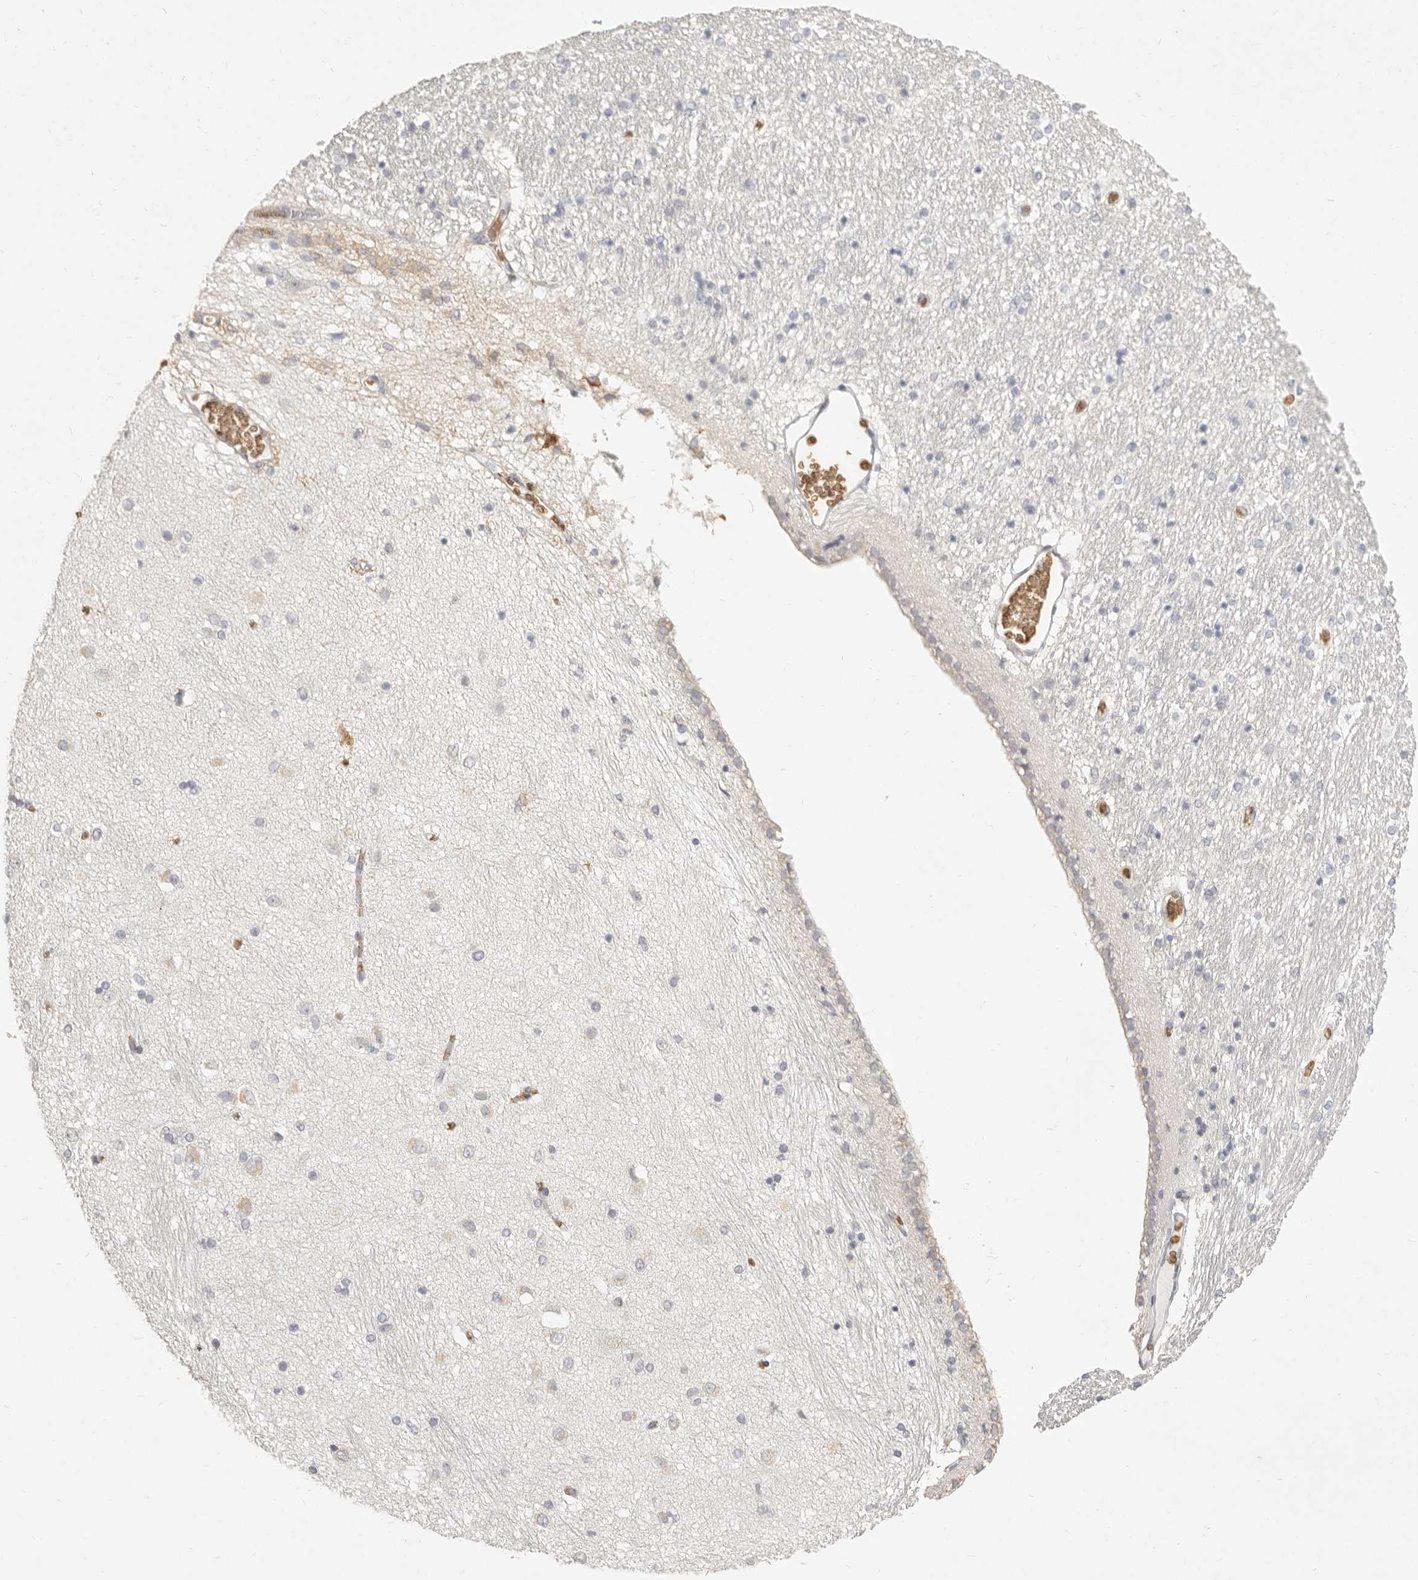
{"staining": {"intensity": "negative", "quantity": "none", "location": "none"}, "tissue": "hippocampus", "cell_type": "Glial cells", "image_type": "normal", "snomed": [{"axis": "morphology", "description": "Normal tissue, NOS"}, {"axis": "topography", "description": "Hippocampus"}], "caption": "Glial cells show no significant protein staining in benign hippocampus. (Immunohistochemistry (ihc), brightfield microscopy, high magnification).", "gene": "NIBAN1", "patient": {"sex": "female", "age": 54}}